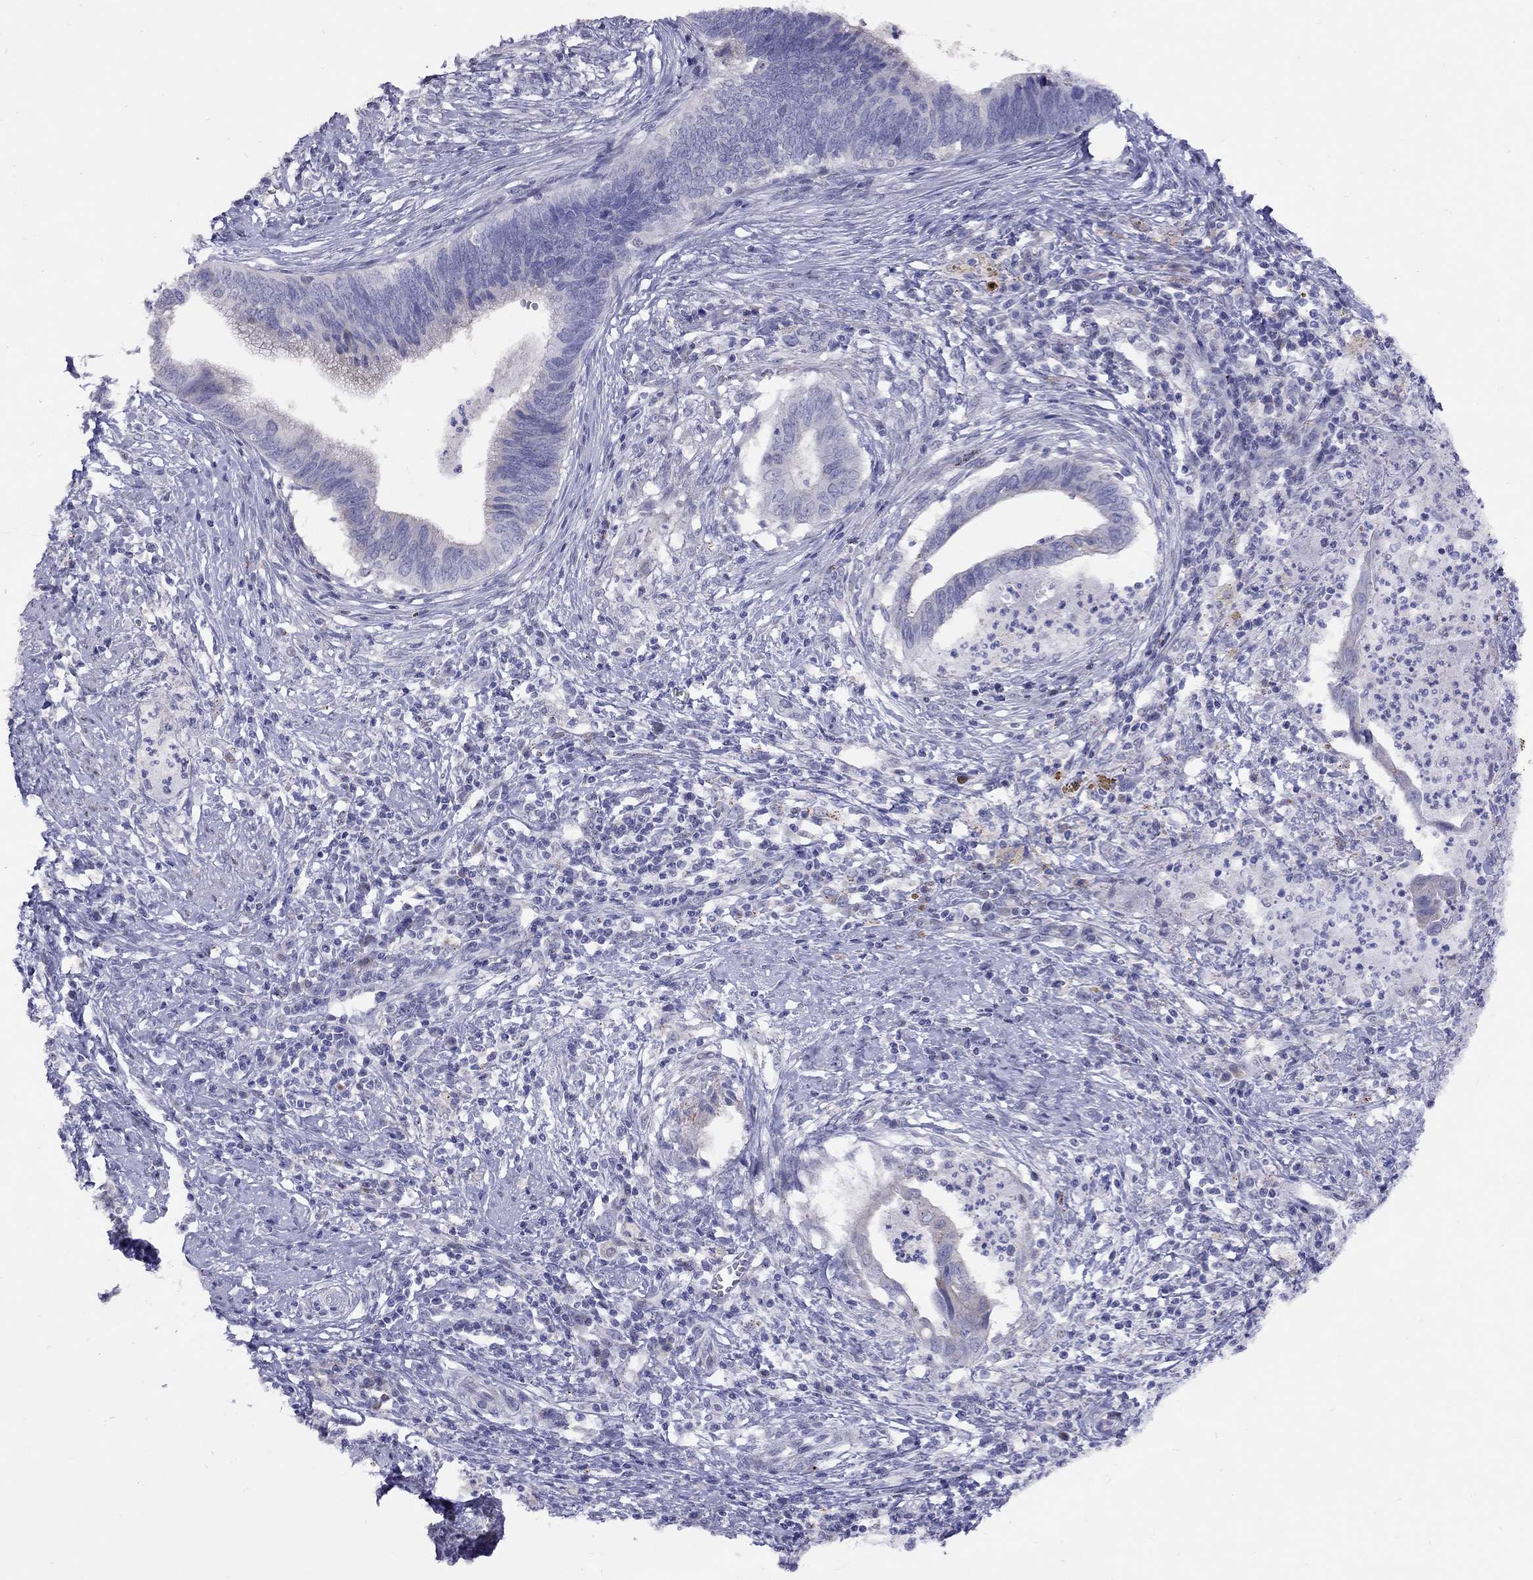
{"staining": {"intensity": "weak", "quantity": "<25%", "location": "cytoplasmic/membranous"}, "tissue": "cervical cancer", "cell_type": "Tumor cells", "image_type": "cancer", "snomed": [{"axis": "morphology", "description": "Adenocarcinoma, NOS"}, {"axis": "topography", "description": "Cervix"}], "caption": "This is an IHC photomicrograph of cervical cancer (adenocarcinoma). There is no positivity in tumor cells.", "gene": "MAGEB4", "patient": {"sex": "female", "age": 42}}